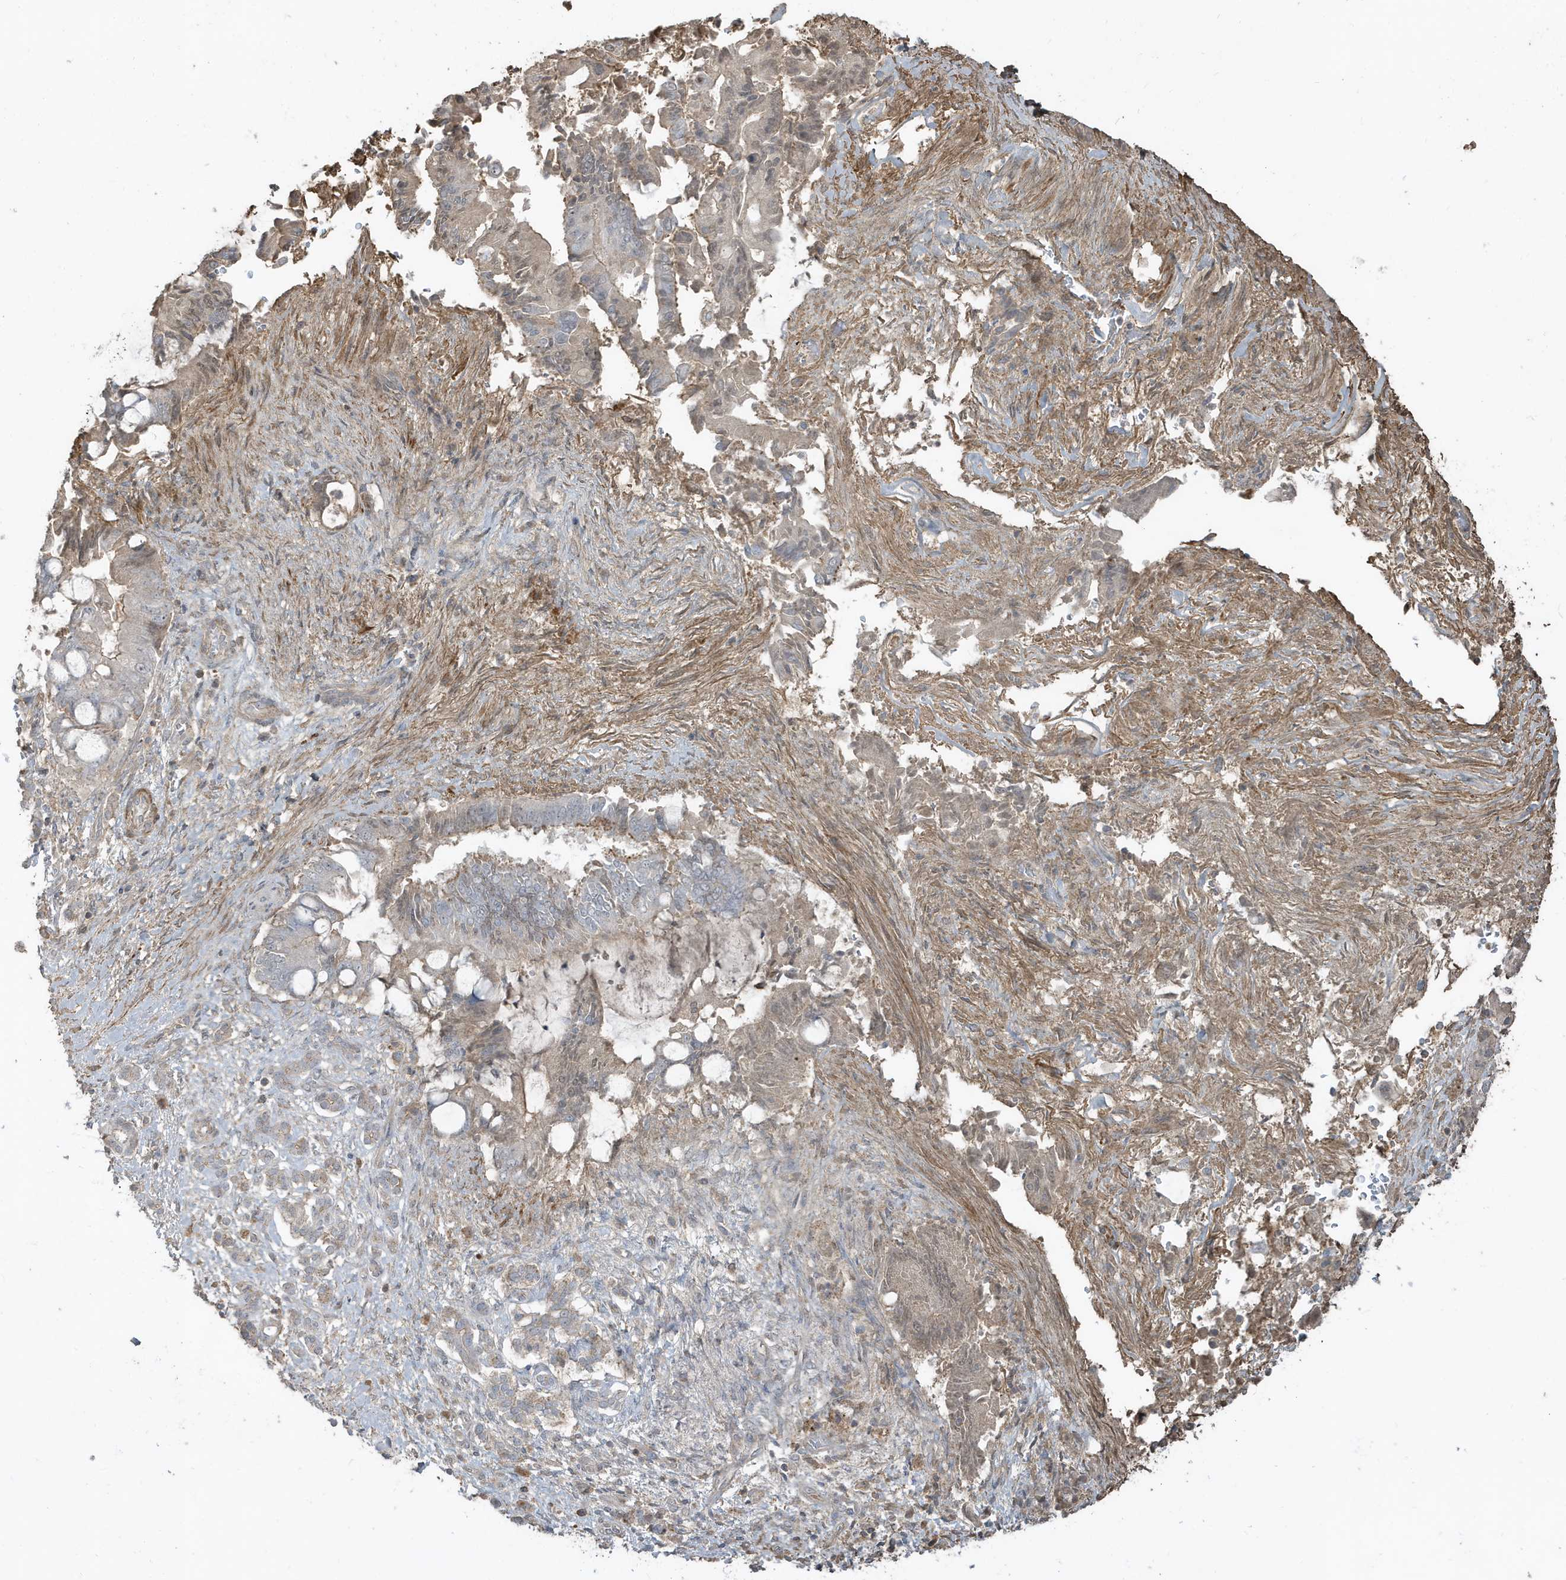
{"staining": {"intensity": "negative", "quantity": "none", "location": "none"}, "tissue": "pancreatic cancer", "cell_type": "Tumor cells", "image_type": "cancer", "snomed": [{"axis": "morphology", "description": "Adenocarcinoma, NOS"}, {"axis": "topography", "description": "Pancreas"}], "caption": "A micrograph of human adenocarcinoma (pancreatic) is negative for staining in tumor cells. (DAB immunohistochemistry visualized using brightfield microscopy, high magnification).", "gene": "PRRT3", "patient": {"sex": "male", "age": 68}}